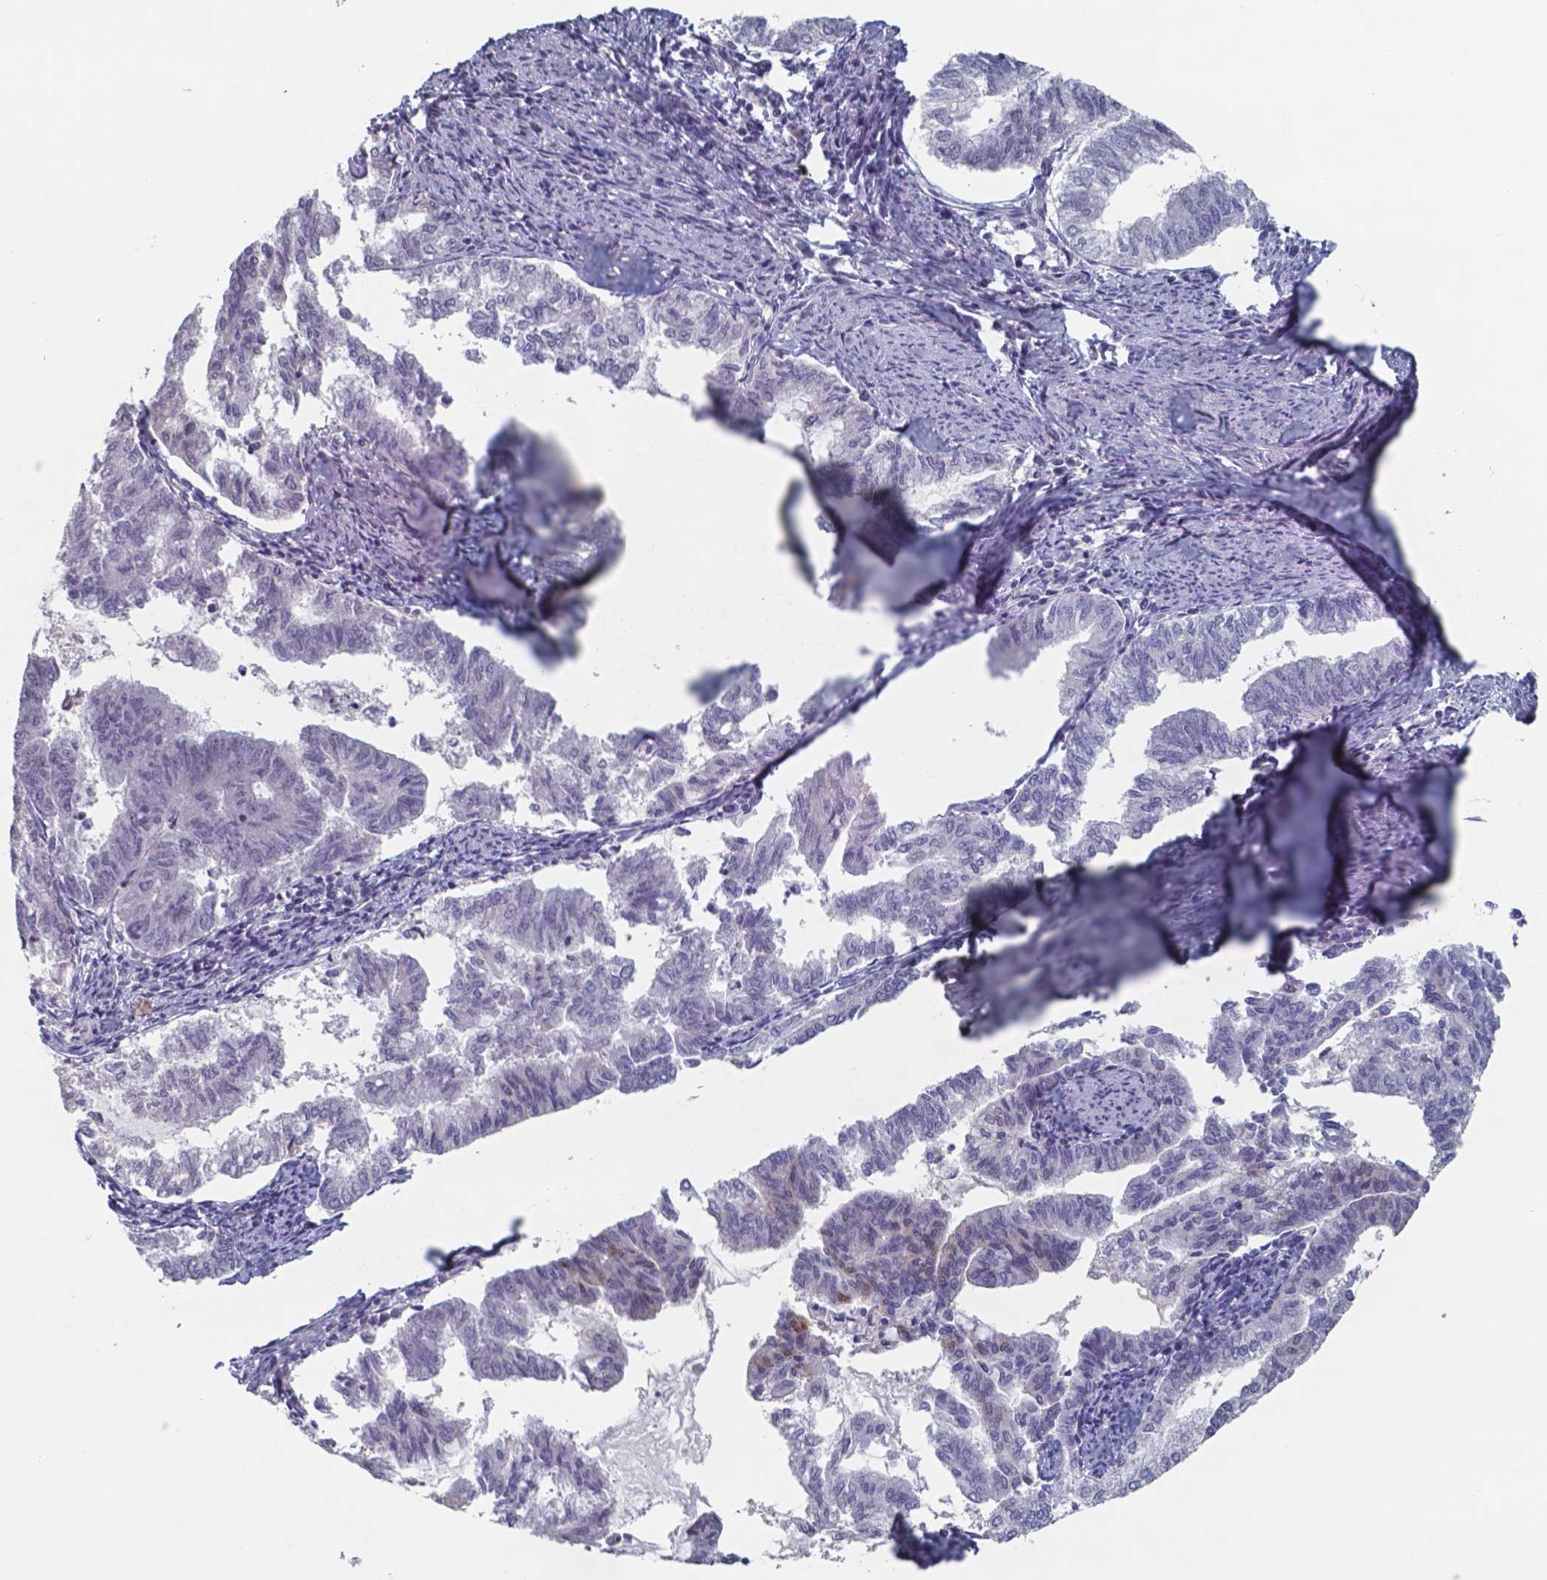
{"staining": {"intensity": "weak", "quantity": "<25%", "location": "nuclear"}, "tissue": "endometrial cancer", "cell_type": "Tumor cells", "image_type": "cancer", "snomed": [{"axis": "morphology", "description": "Adenocarcinoma, NOS"}, {"axis": "topography", "description": "Endometrium"}], "caption": "IHC of human endometrial adenocarcinoma reveals no staining in tumor cells. The staining is performed using DAB (3,3'-diaminobenzidine) brown chromogen with nuclei counter-stained in using hematoxylin.", "gene": "TDP2", "patient": {"sex": "female", "age": 79}}